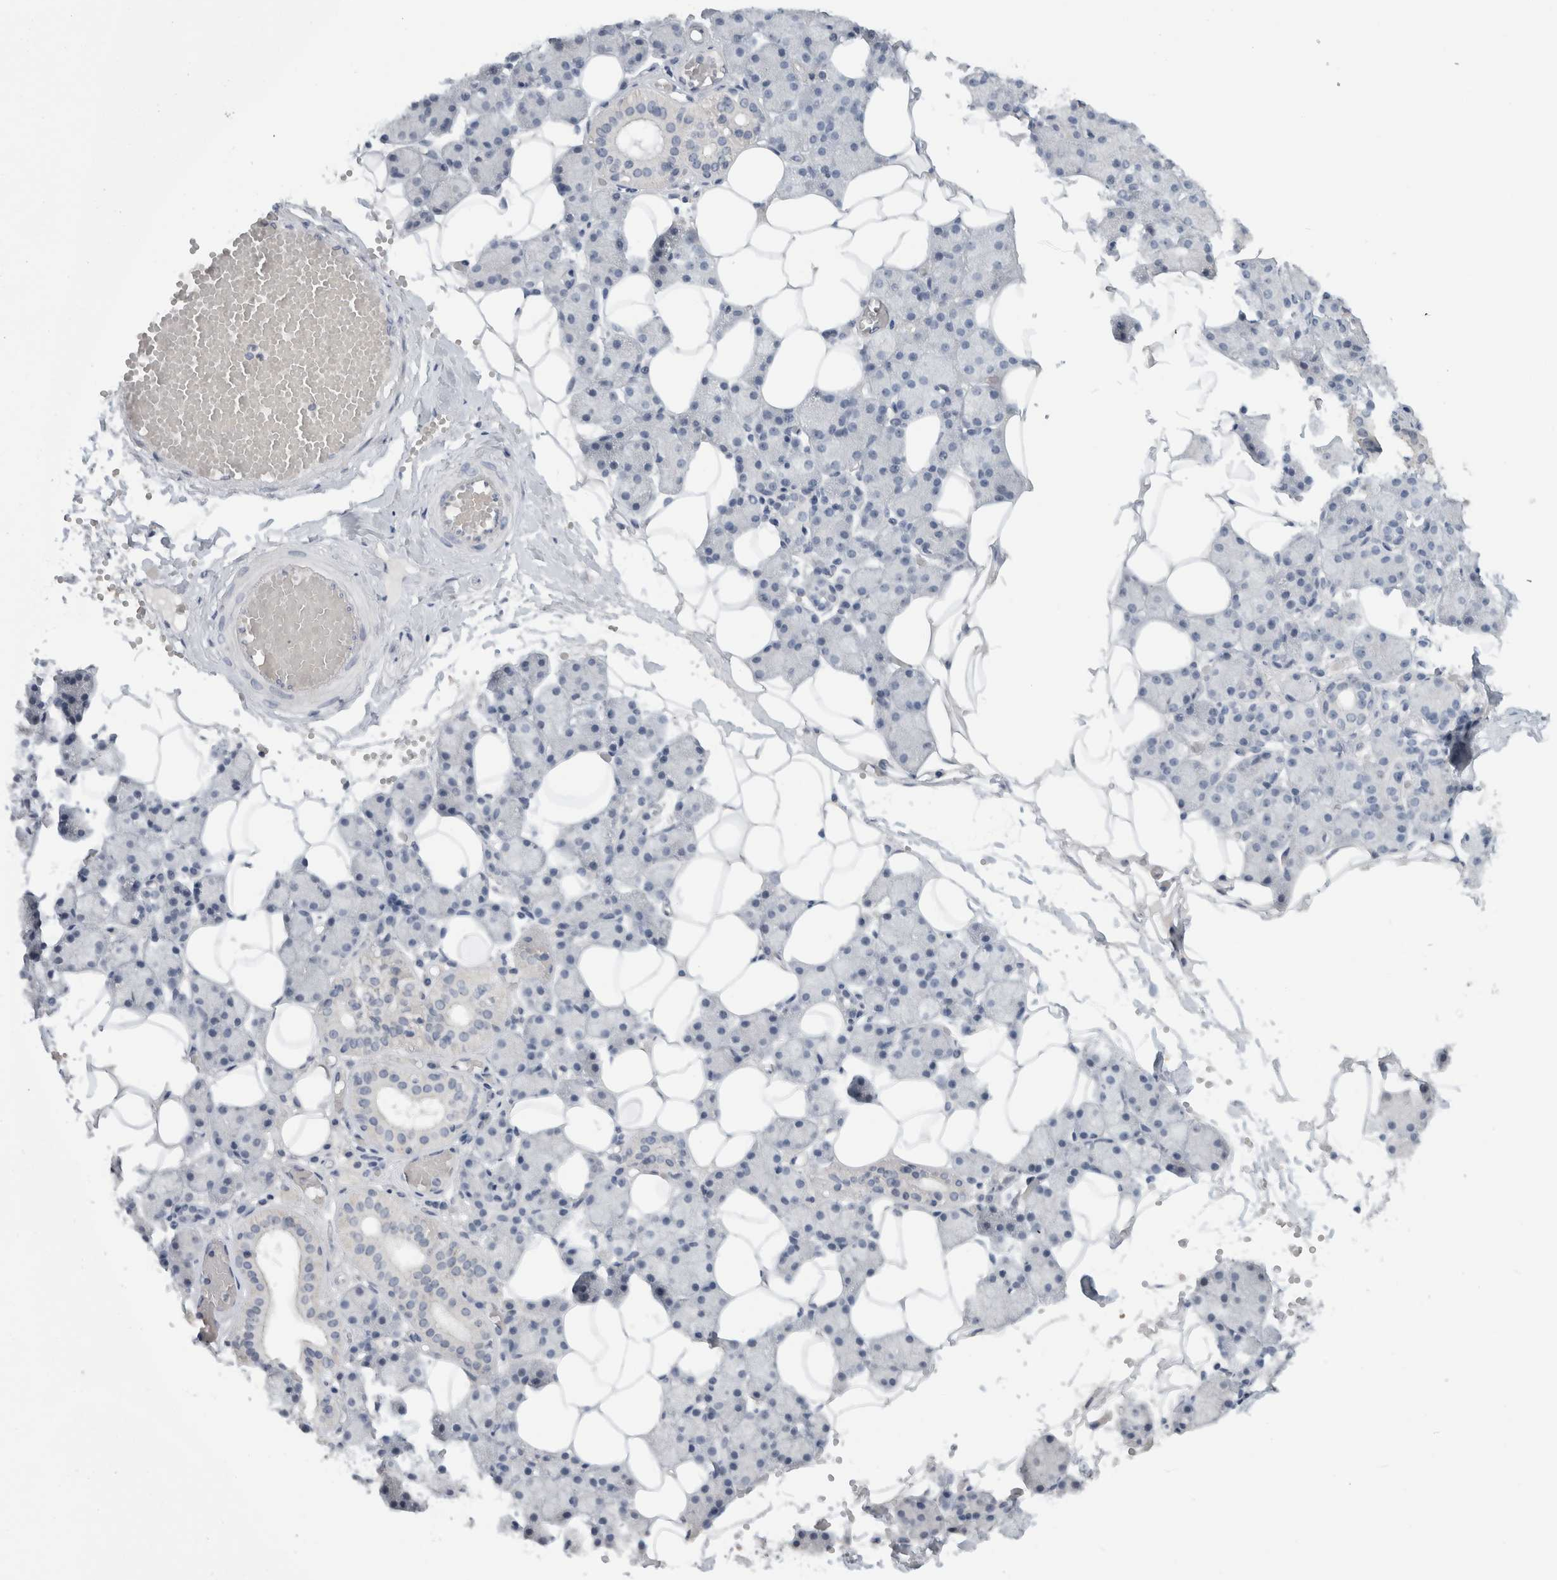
{"staining": {"intensity": "negative", "quantity": "none", "location": "none"}, "tissue": "salivary gland", "cell_type": "Glandular cells", "image_type": "normal", "snomed": [{"axis": "morphology", "description": "Normal tissue, NOS"}, {"axis": "topography", "description": "Salivary gland"}], "caption": "IHC histopathology image of benign human salivary gland stained for a protein (brown), which shows no expression in glandular cells.", "gene": "FMR1NB", "patient": {"sex": "female", "age": 33}}